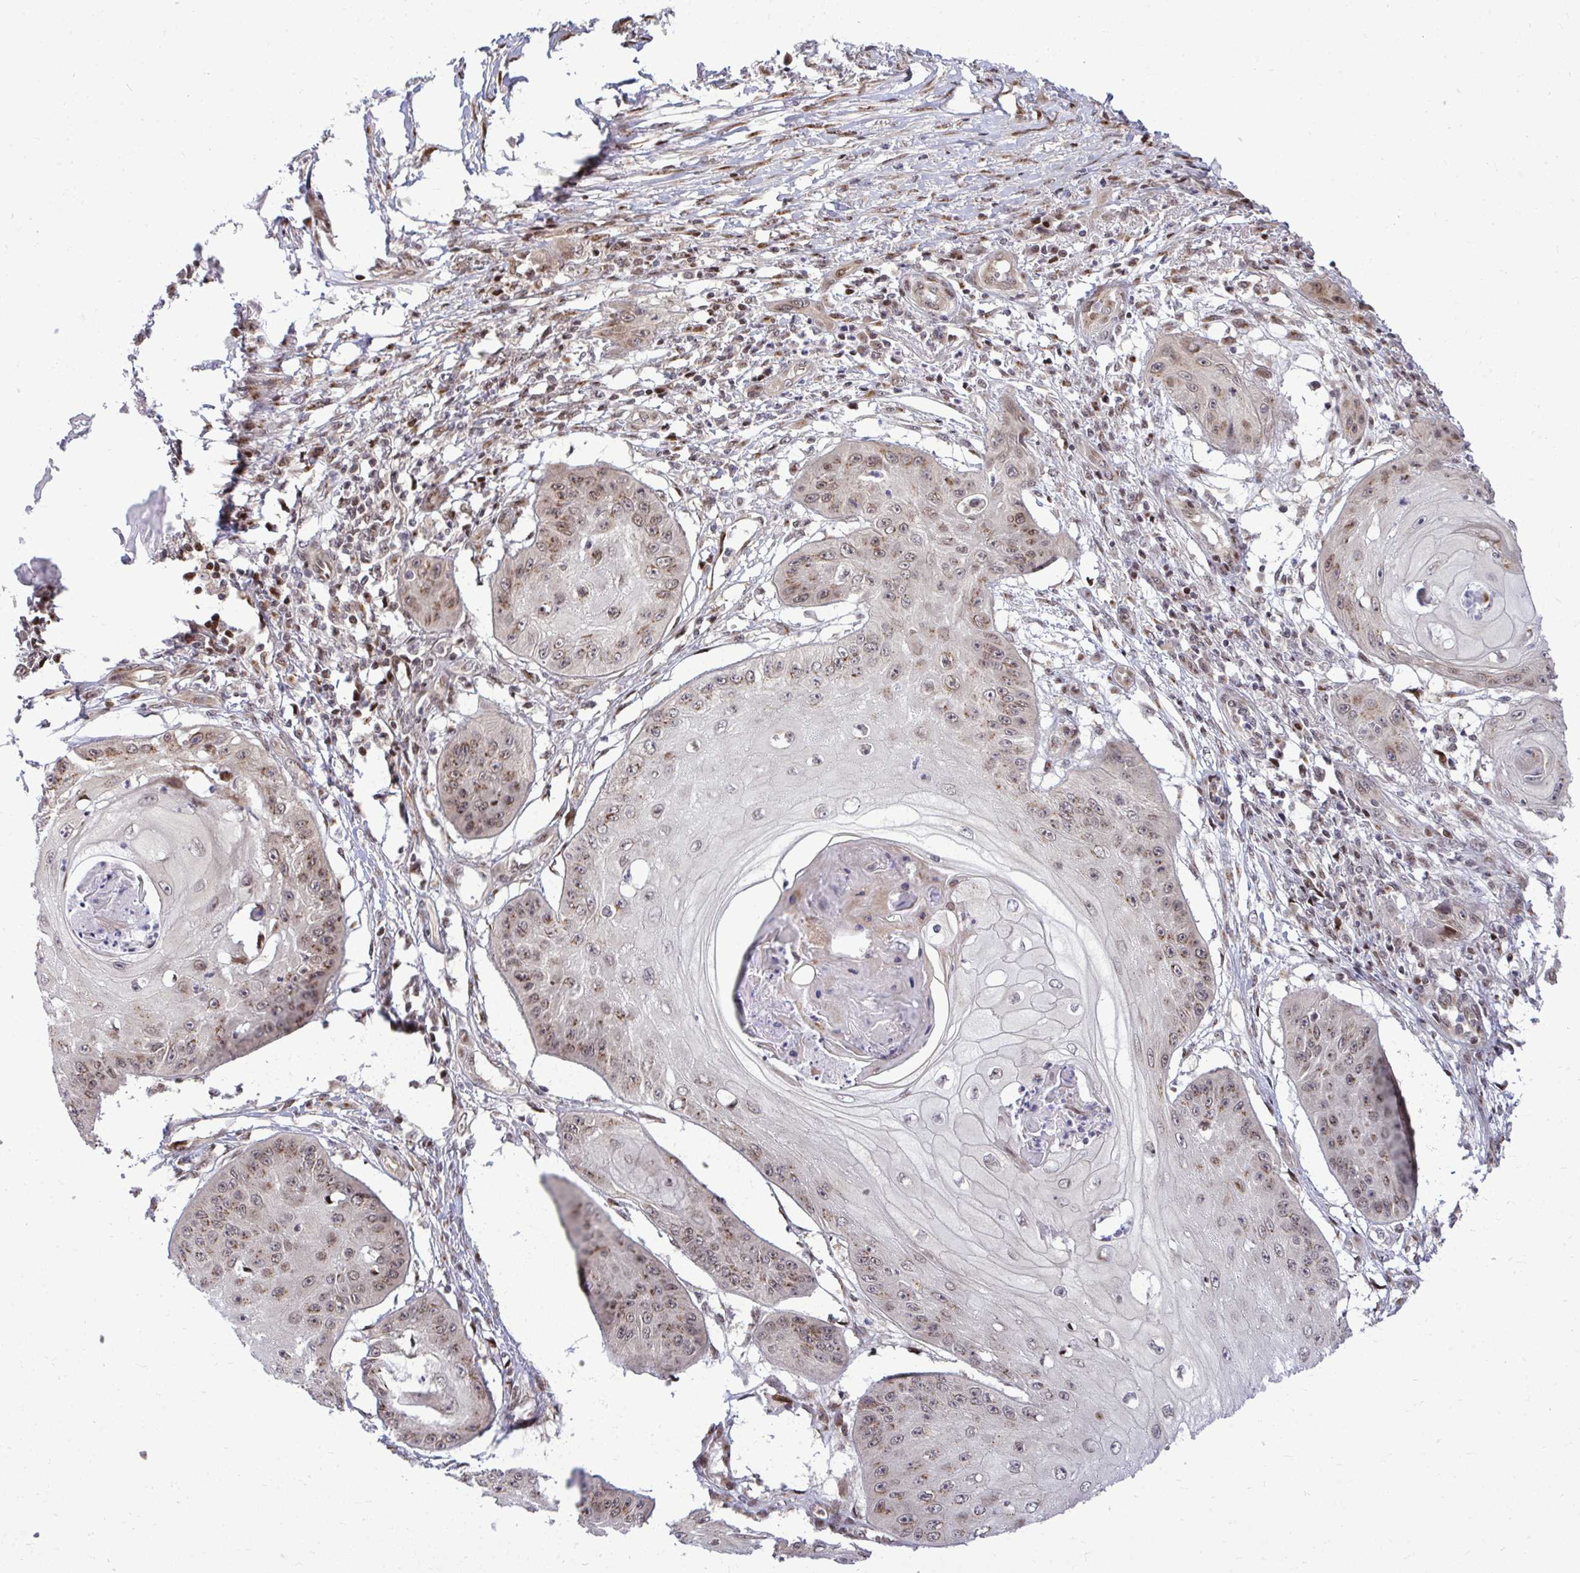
{"staining": {"intensity": "moderate", "quantity": "25%-75%", "location": "cytoplasmic/membranous,nuclear"}, "tissue": "skin cancer", "cell_type": "Tumor cells", "image_type": "cancer", "snomed": [{"axis": "morphology", "description": "Squamous cell carcinoma, NOS"}, {"axis": "topography", "description": "Skin"}], "caption": "Approximately 25%-75% of tumor cells in skin squamous cell carcinoma display moderate cytoplasmic/membranous and nuclear protein positivity as visualized by brown immunohistochemical staining.", "gene": "PIGY", "patient": {"sex": "male", "age": 70}}